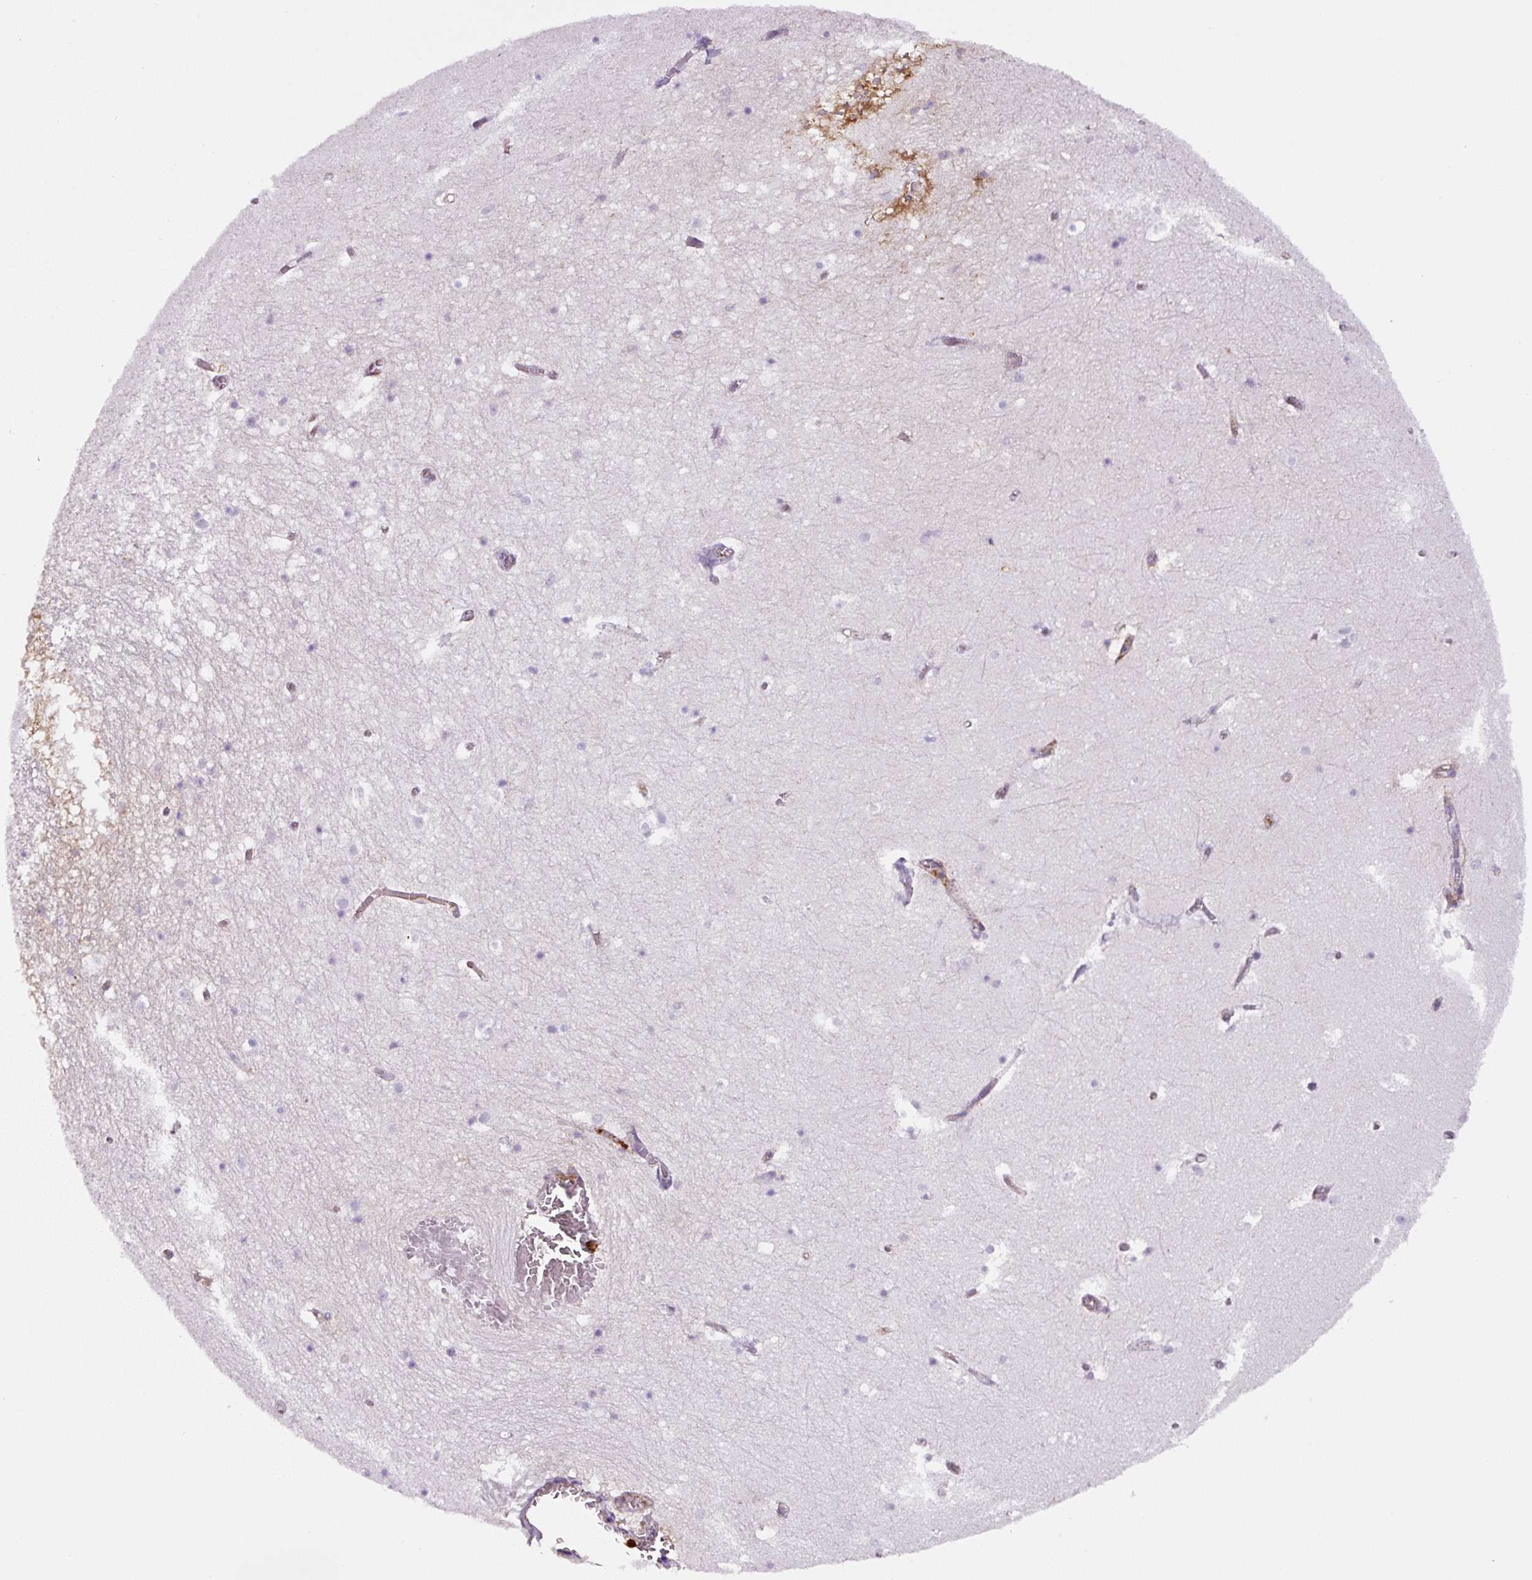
{"staining": {"intensity": "negative", "quantity": "none", "location": "none"}, "tissue": "hippocampus", "cell_type": "Glial cells", "image_type": "normal", "snomed": [{"axis": "morphology", "description": "Normal tissue, NOS"}, {"axis": "topography", "description": "Hippocampus"}], "caption": "Protein analysis of unremarkable hippocampus exhibits no significant positivity in glial cells. Nuclei are stained in blue.", "gene": "ANXA1", "patient": {"sex": "female", "age": 52}}